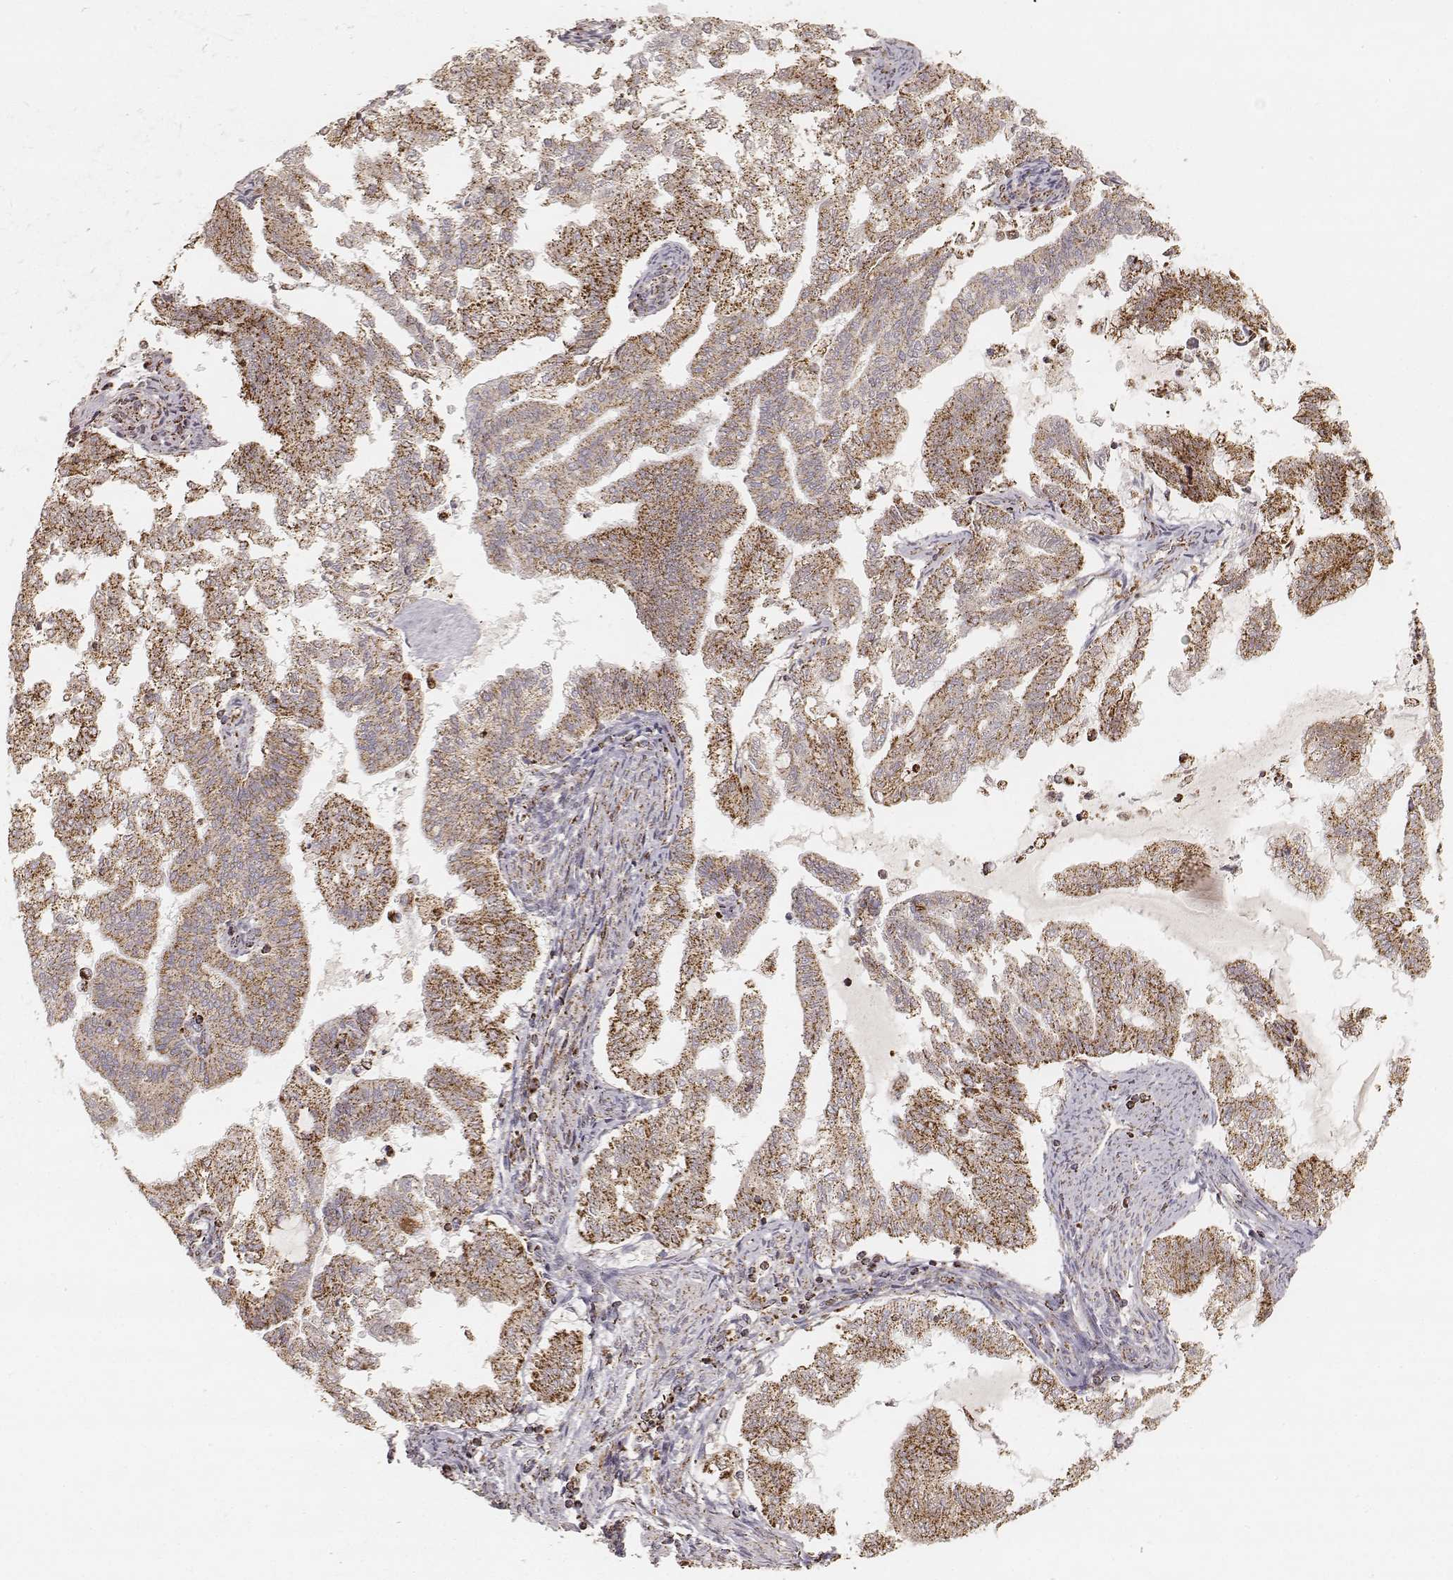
{"staining": {"intensity": "strong", "quantity": ">75%", "location": "cytoplasmic/membranous"}, "tissue": "endometrial cancer", "cell_type": "Tumor cells", "image_type": "cancer", "snomed": [{"axis": "morphology", "description": "Adenocarcinoma, NOS"}, {"axis": "topography", "description": "Endometrium"}], "caption": "Immunohistochemical staining of endometrial cancer (adenocarcinoma) exhibits high levels of strong cytoplasmic/membranous protein positivity in approximately >75% of tumor cells. (Stains: DAB (3,3'-diaminobenzidine) in brown, nuclei in blue, Microscopy: brightfield microscopy at high magnification).", "gene": "CS", "patient": {"sex": "female", "age": 79}}